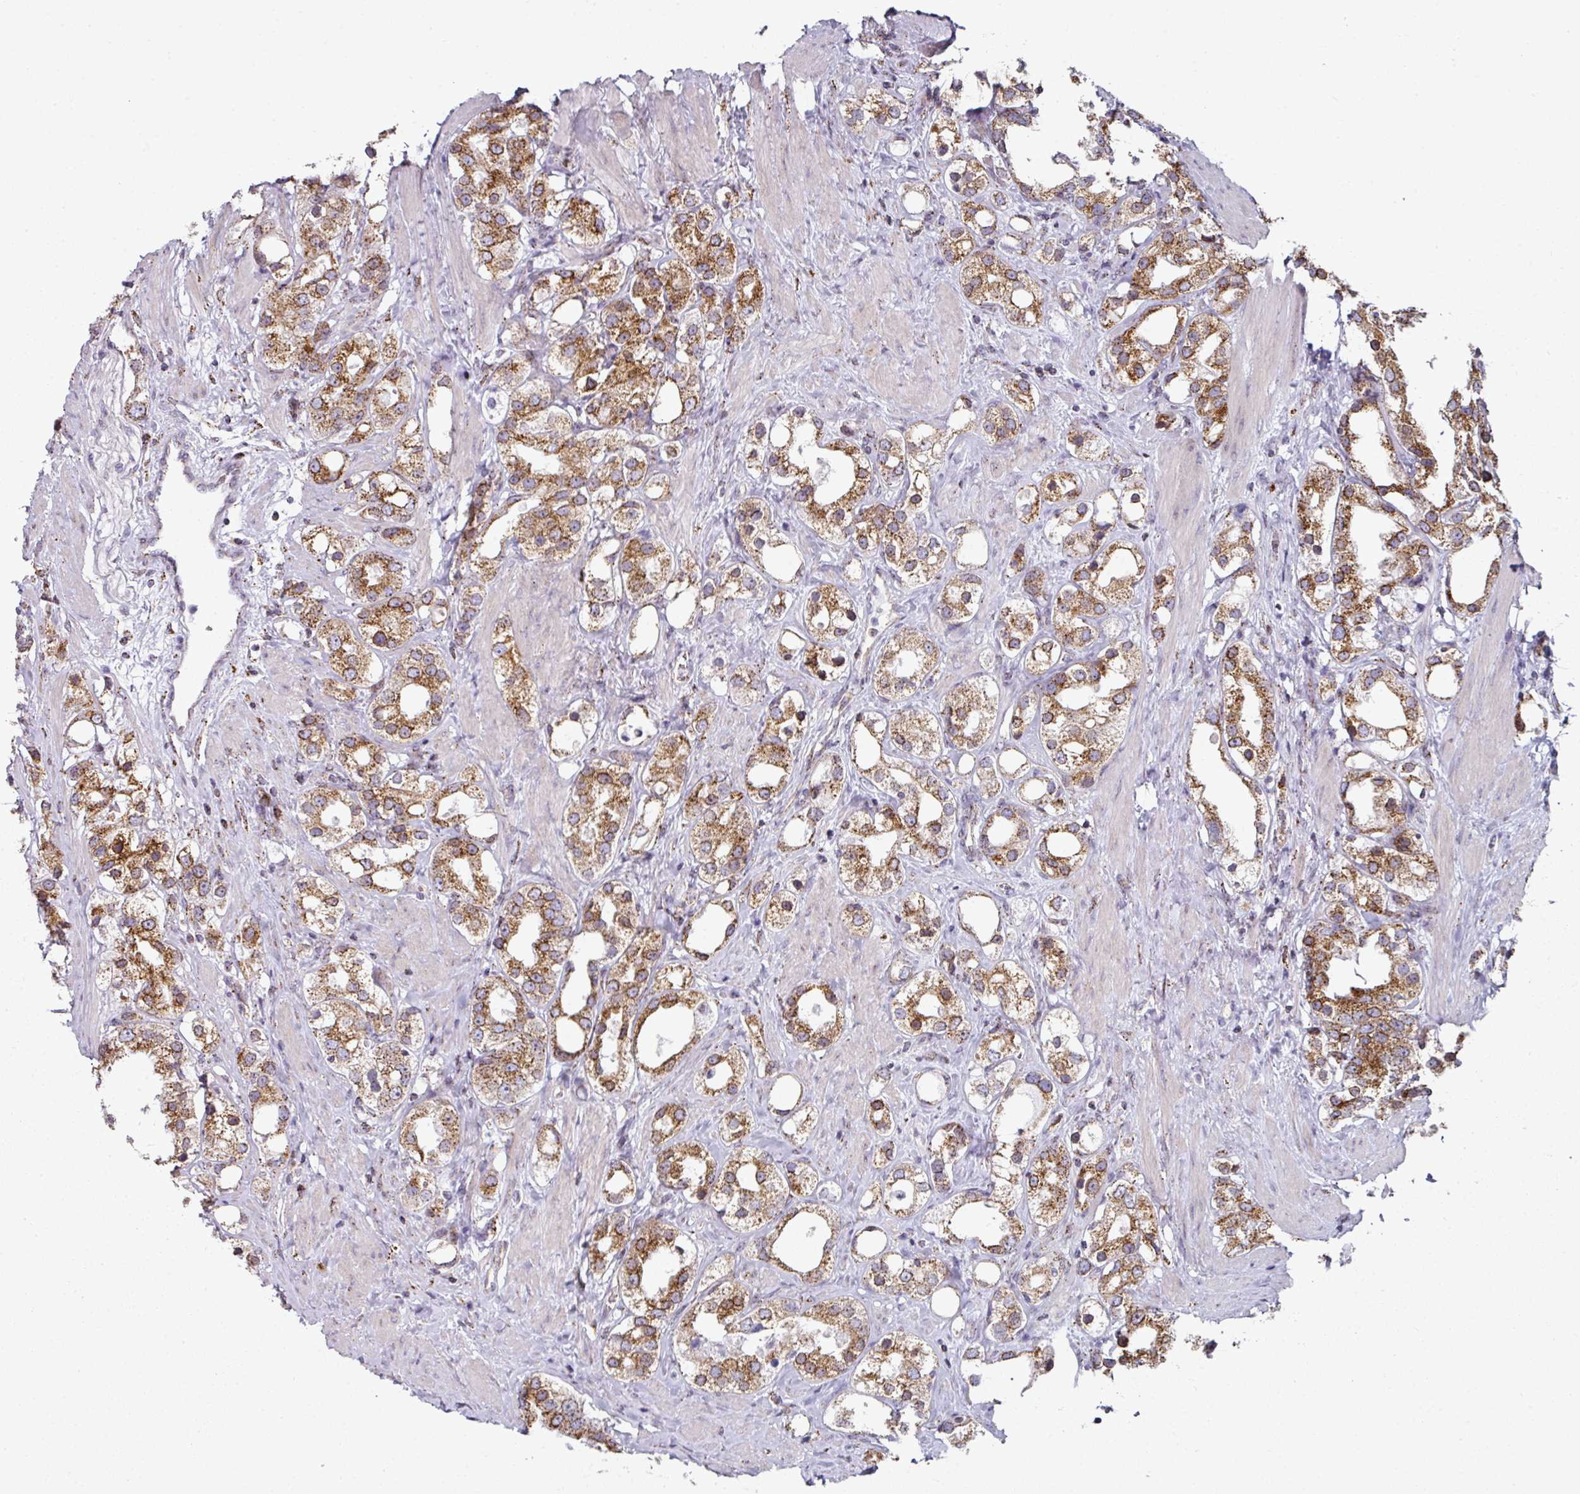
{"staining": {"intensity": "strong", "quantity": ">75%", "location": "cytoplasmic/membranous"}, "tissue": "prostate cancer", "cell_type": "Tumor cells", "image_type": "cancer", "snomed": [{"axis": "morphology", "description": "Adenocarcinoma, NOS"}, {"axis": "topography", "description": "Prostate"}], "caption": "This photomicrograph shows adenocarcinoma (prostate) stained with immunohistochemistry to label a protein in brown. The cytoplasmic/membranous of tumor cells show strong positivity for the protein. Nuclei are counter-stained blue.", "gene": "CCDC85B", "patient": {"sex": "male", "age": 79}}